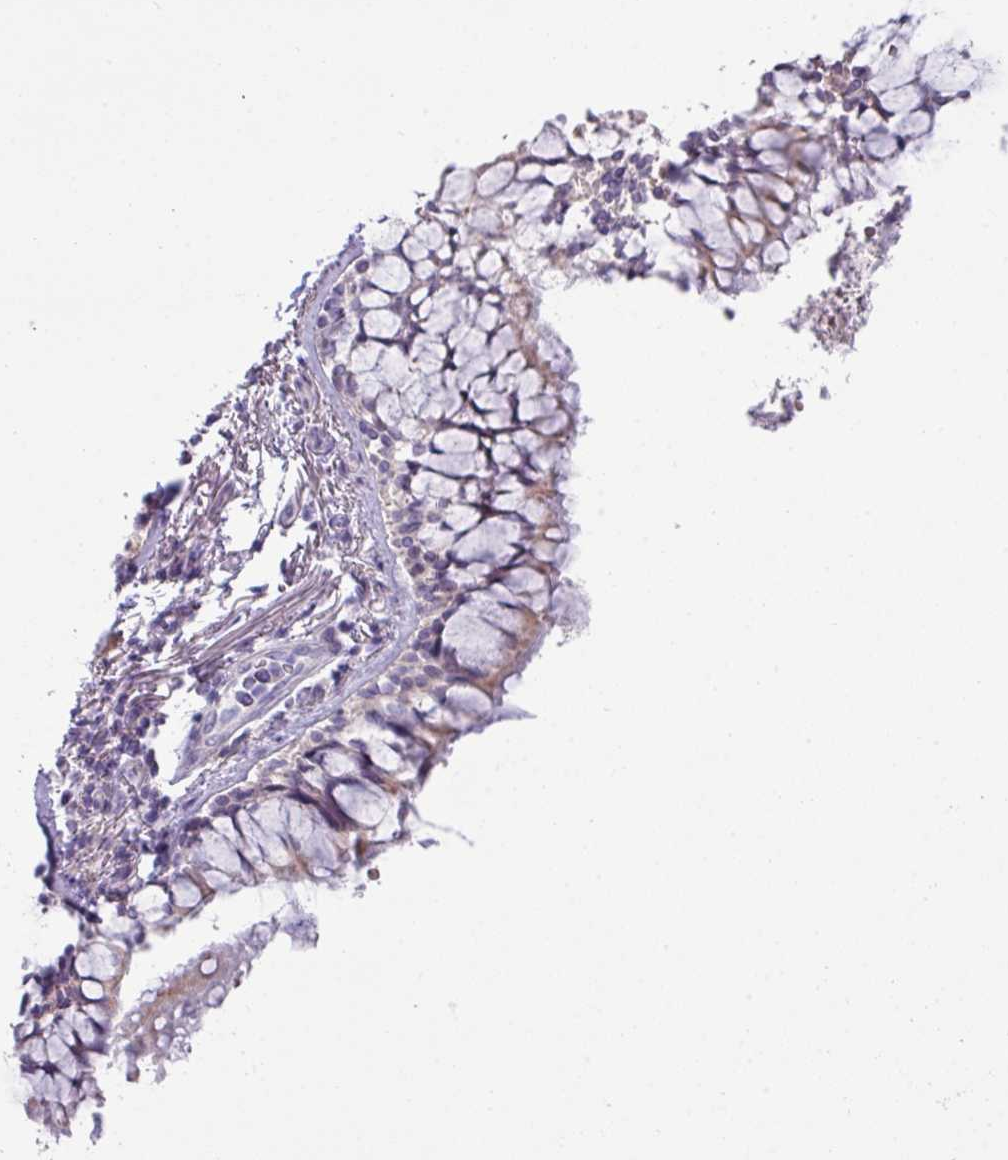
{"staining": {"intensity": "weak", "quantity": "25%-75%", "location": "cytoplasmic/membranous"}, "tissue": "bronchus", "cell_type": "Respiratory epithelial cells", "image_type": "normal", "snomed": [{"axis": "morphology", "description": "Normal tissue, NOS"}, {"axis": "topography", "description": "Bronchus"}], "caption": "High-magnification brightfield microscopy of unremarkable bronchus stained with DAB (brown) and counterstained with hematoxylin (blue). respiratory epithelial cells exhibit weak cytoplasmic/membranous staining is seen in about25%-75% of cells.", "gene": "IRGC", "patient": {"sex": "male", "age": 70}}